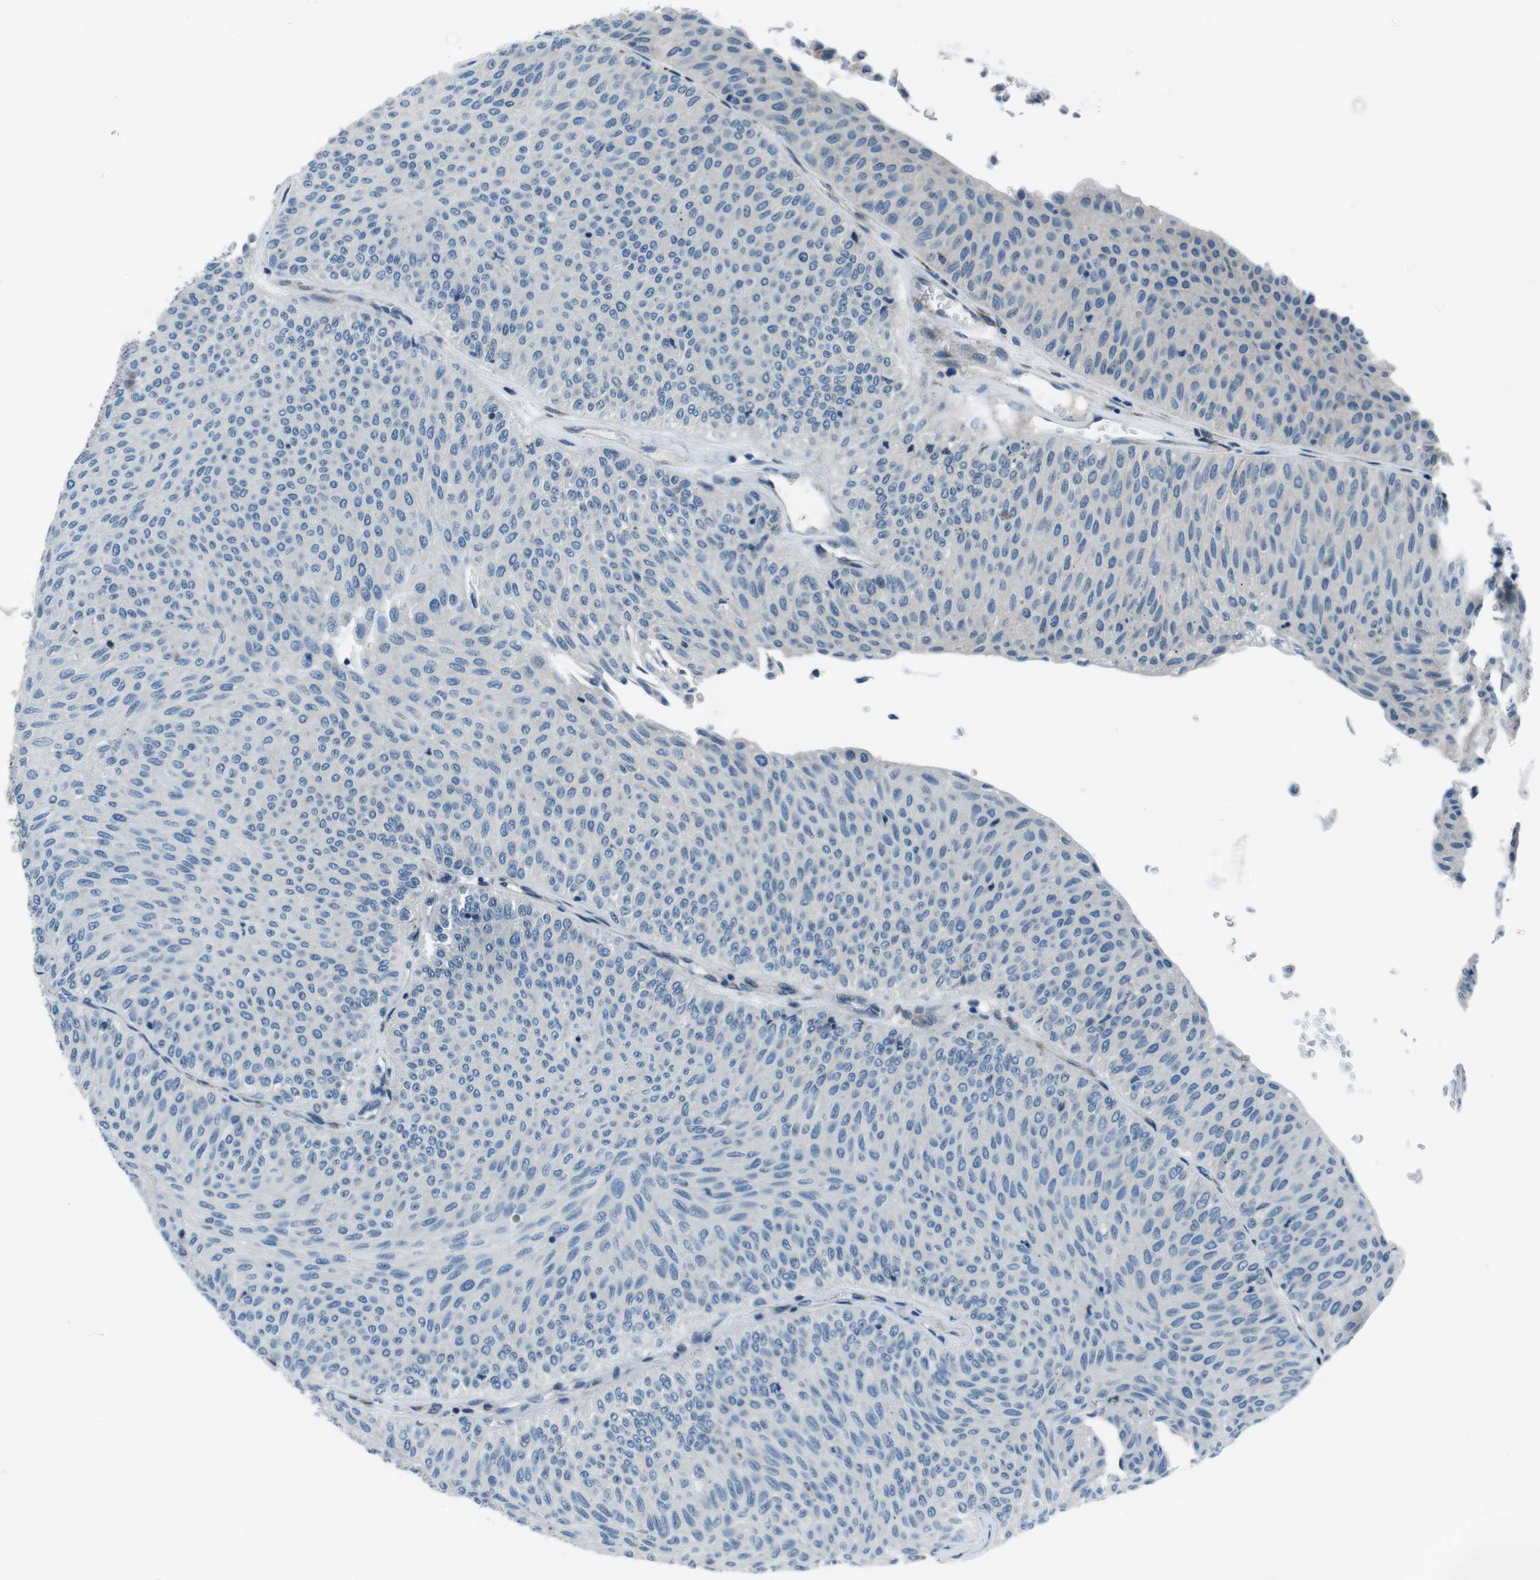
{"staining": {"intensity": "negative", "quantity": "none", "location": "none"}, "tissue": "urothelial cancer", "cell_type": "Tumor cells", "image_type": "cancer", "snomed": [{"axis": "morphology", "description": "Urothelial carcinoma, Low grade"}, {"axis": "topography", "description": "Urinary bladder"}], "caption": "Immunohistochemistry of urothelial carcinoma (low-grade) shows no positivity in tumor cells.", "gene": "NUCB2", "patient": {"sex": "male", "age": 78}}